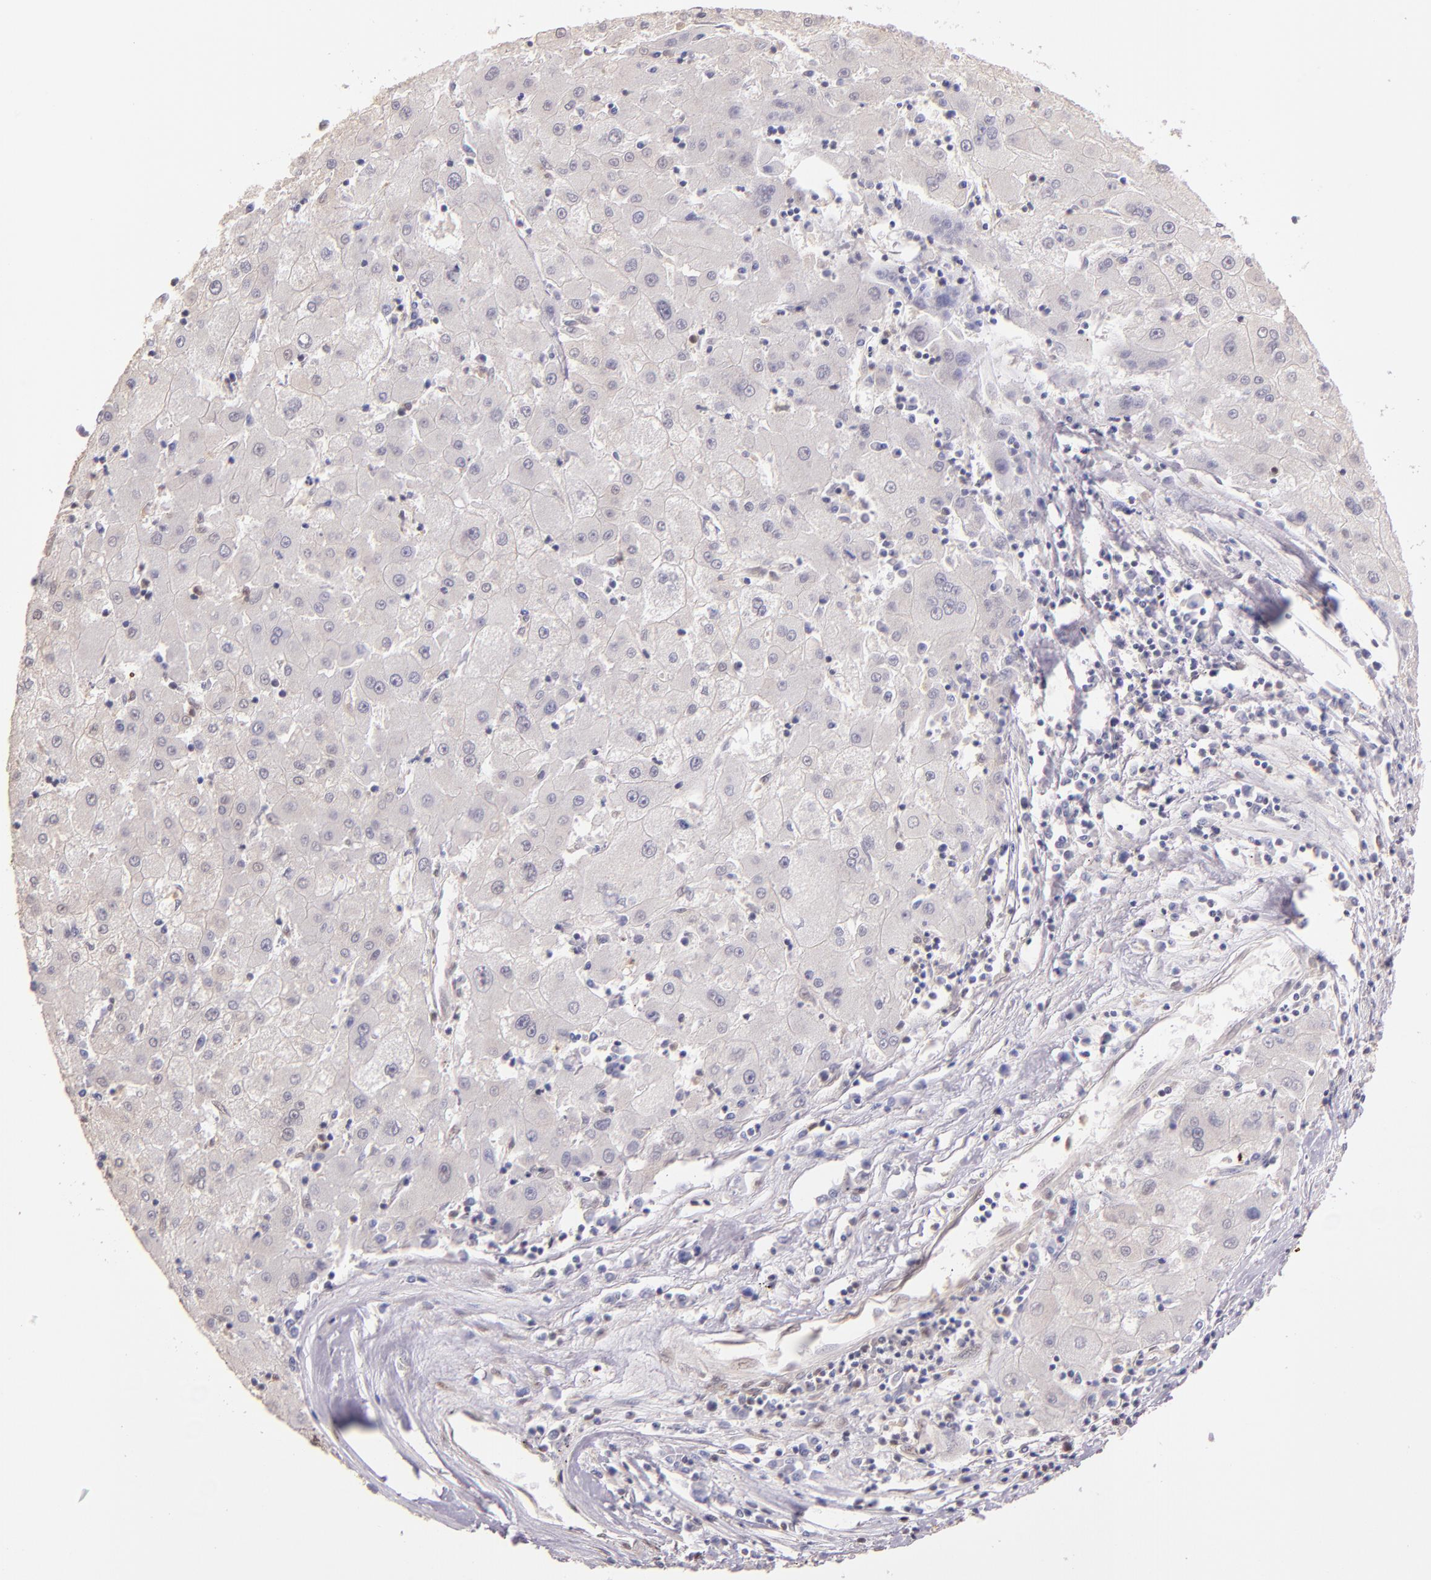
{"staining": {"intensity": "negative", "quantity": "none", "location": "none"}, "tissue": "liver cancer", "cell_type": "Tumor cells", "image_type": "cancer", "snomed": [{"axis": "morphology", "description": "Carcinoma, Hepatocellular, NOS"}, {"axis": "topography", "description": "Liver"}], "caption": "The image displays no significant expression in tumor cells of liver hepatocellular carcinoma.", "gene": "STAT6", "patient": {"sex": "male", "age": 72}}